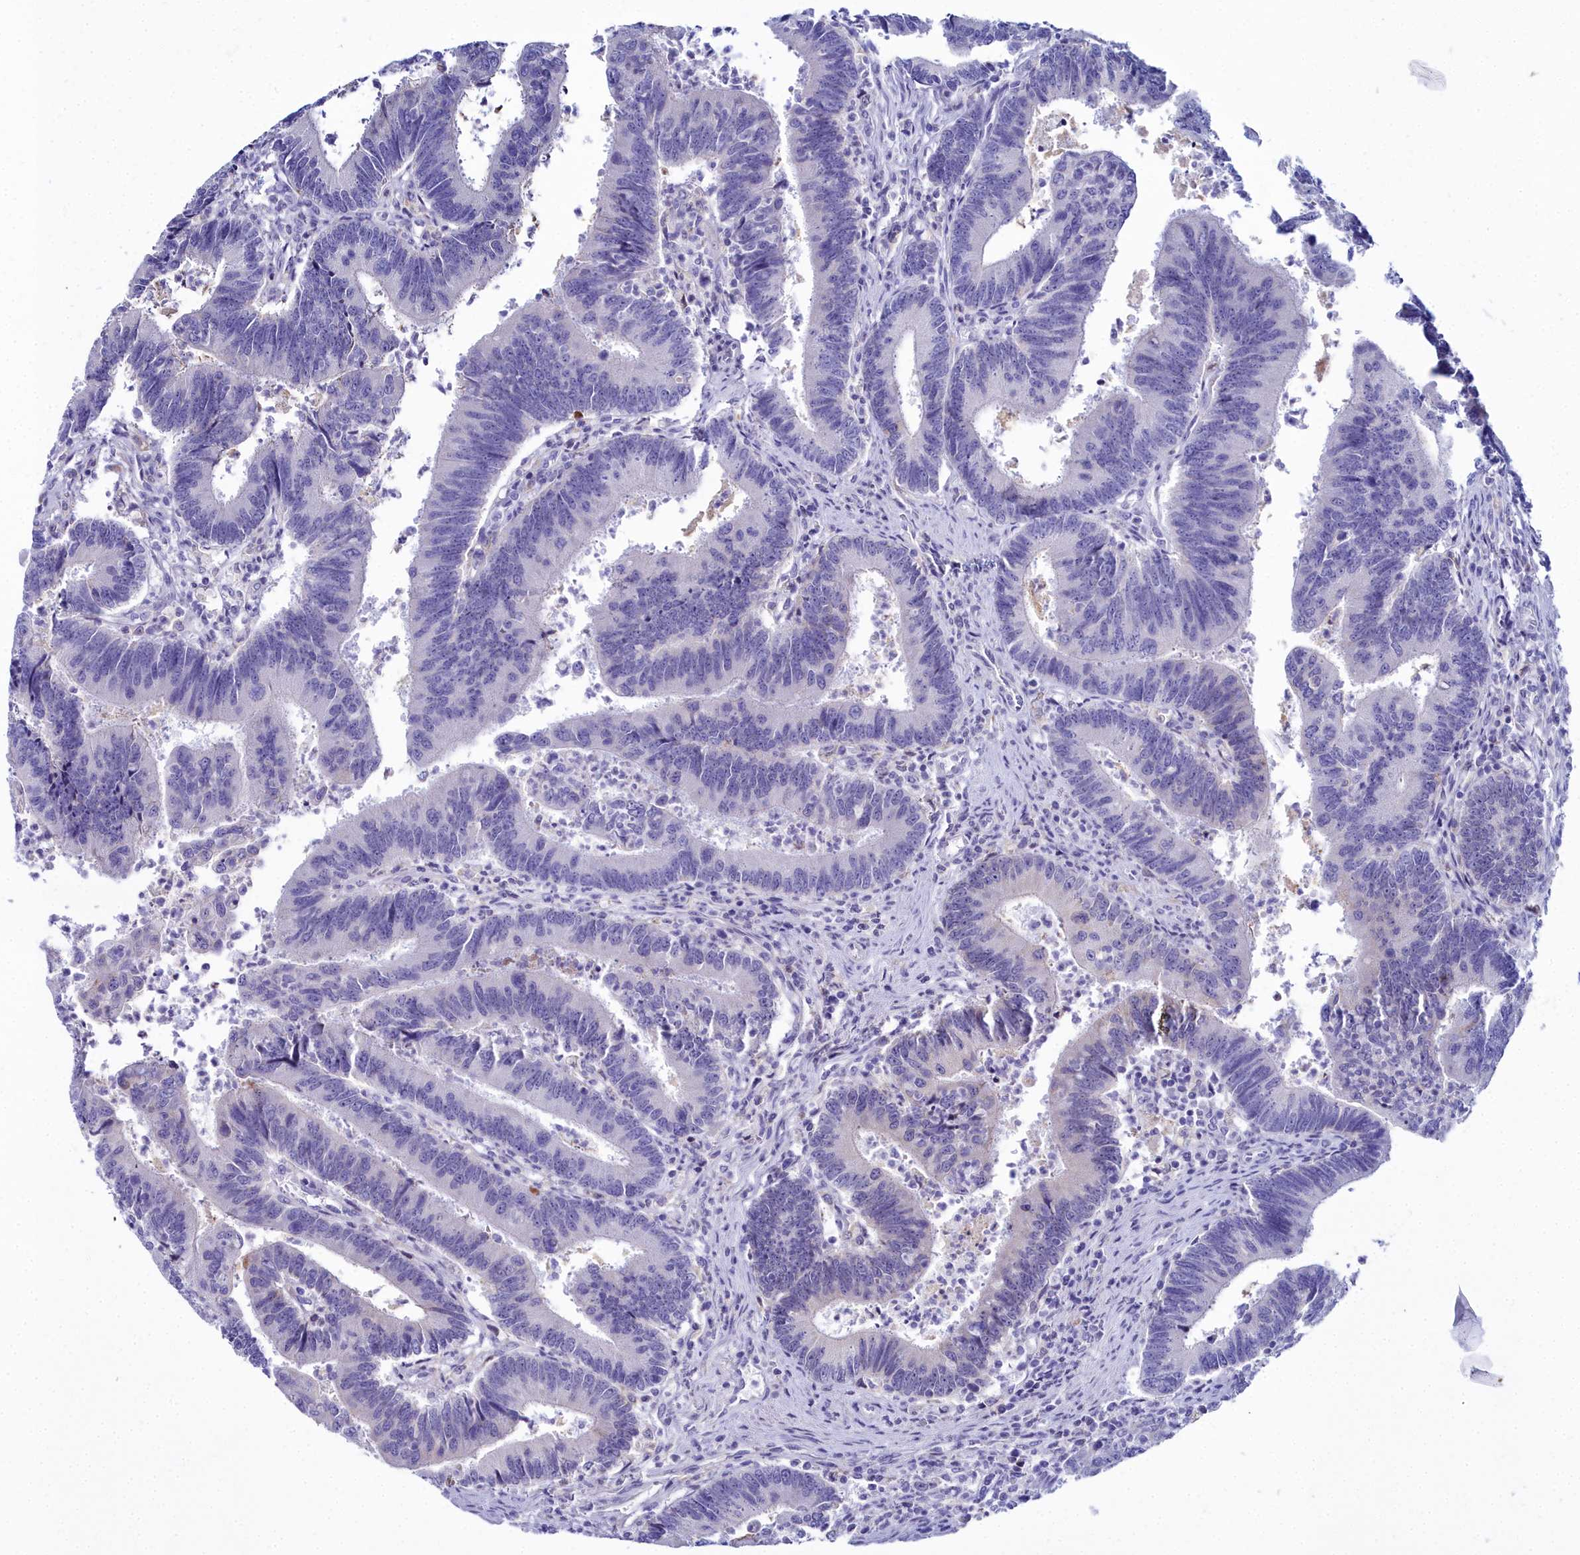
{"staining": {"intensity": "negative", "quantity": "none", "location": "none"}, "tissue": "colorectal cancer", "cell_type": "Tumor cells", "image_type": "cancer", "snomed": [{"axis": "morphology", "description": "Adenocarcinoma, NOS"}, {"axis": "topography", "description": "Colon"}], "caption": "High magnification brightfield microscopy of colorectal cancer (adenocarcinoma) stained with DAB (3,3'-diaminobenzidine) (brown) and counterstained with hematoxylin (blue): tumor cells show no significant staining. Nuclei are stained in blue.", "gene": "ELAPOR2", "patient": {"sex": "female", "age": 67}}